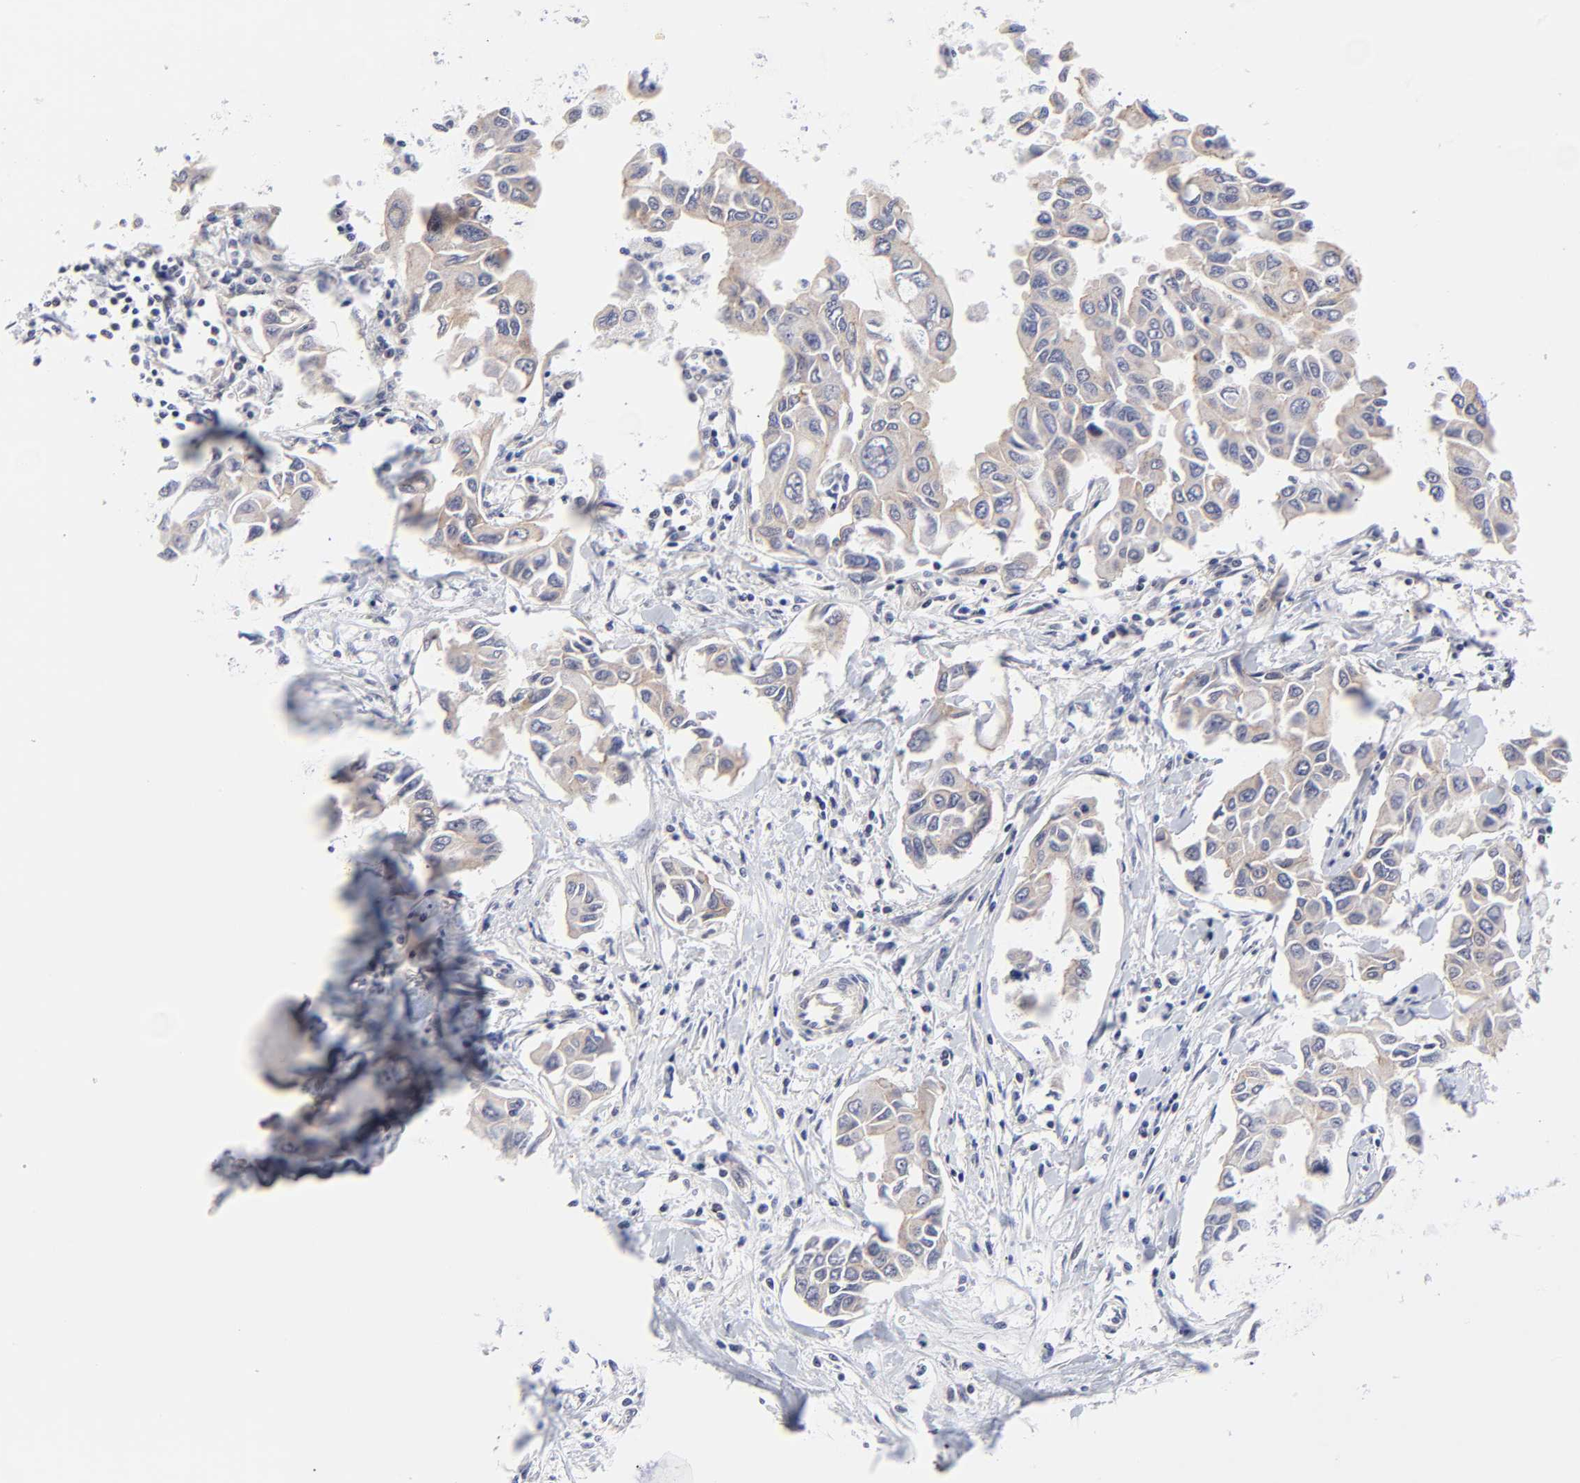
{"staining": {"intensity": "weak", "quantity": ">75%", "location": "cytoplasmic/membranous"}, "tissue": "lung cancer", "cell_type": "Tumor cells", "image_type": "cancer", "snomed": [{"axis": "morphology", "description": "Adenocarcinoma, NOS"}, {"axis": "topography", "description": "Lymph node"}, {"axis": "topography", "description": "Lung"}], "caption": "This histopathology image reveals immunohistochemistry staining of lung adenocarcinoma, with low weak cytoplasmic/membranous expression in approximately >75% of tumor cells.", "gene": "FBXO8", "patient": {"sex": "male", "age": 64}}